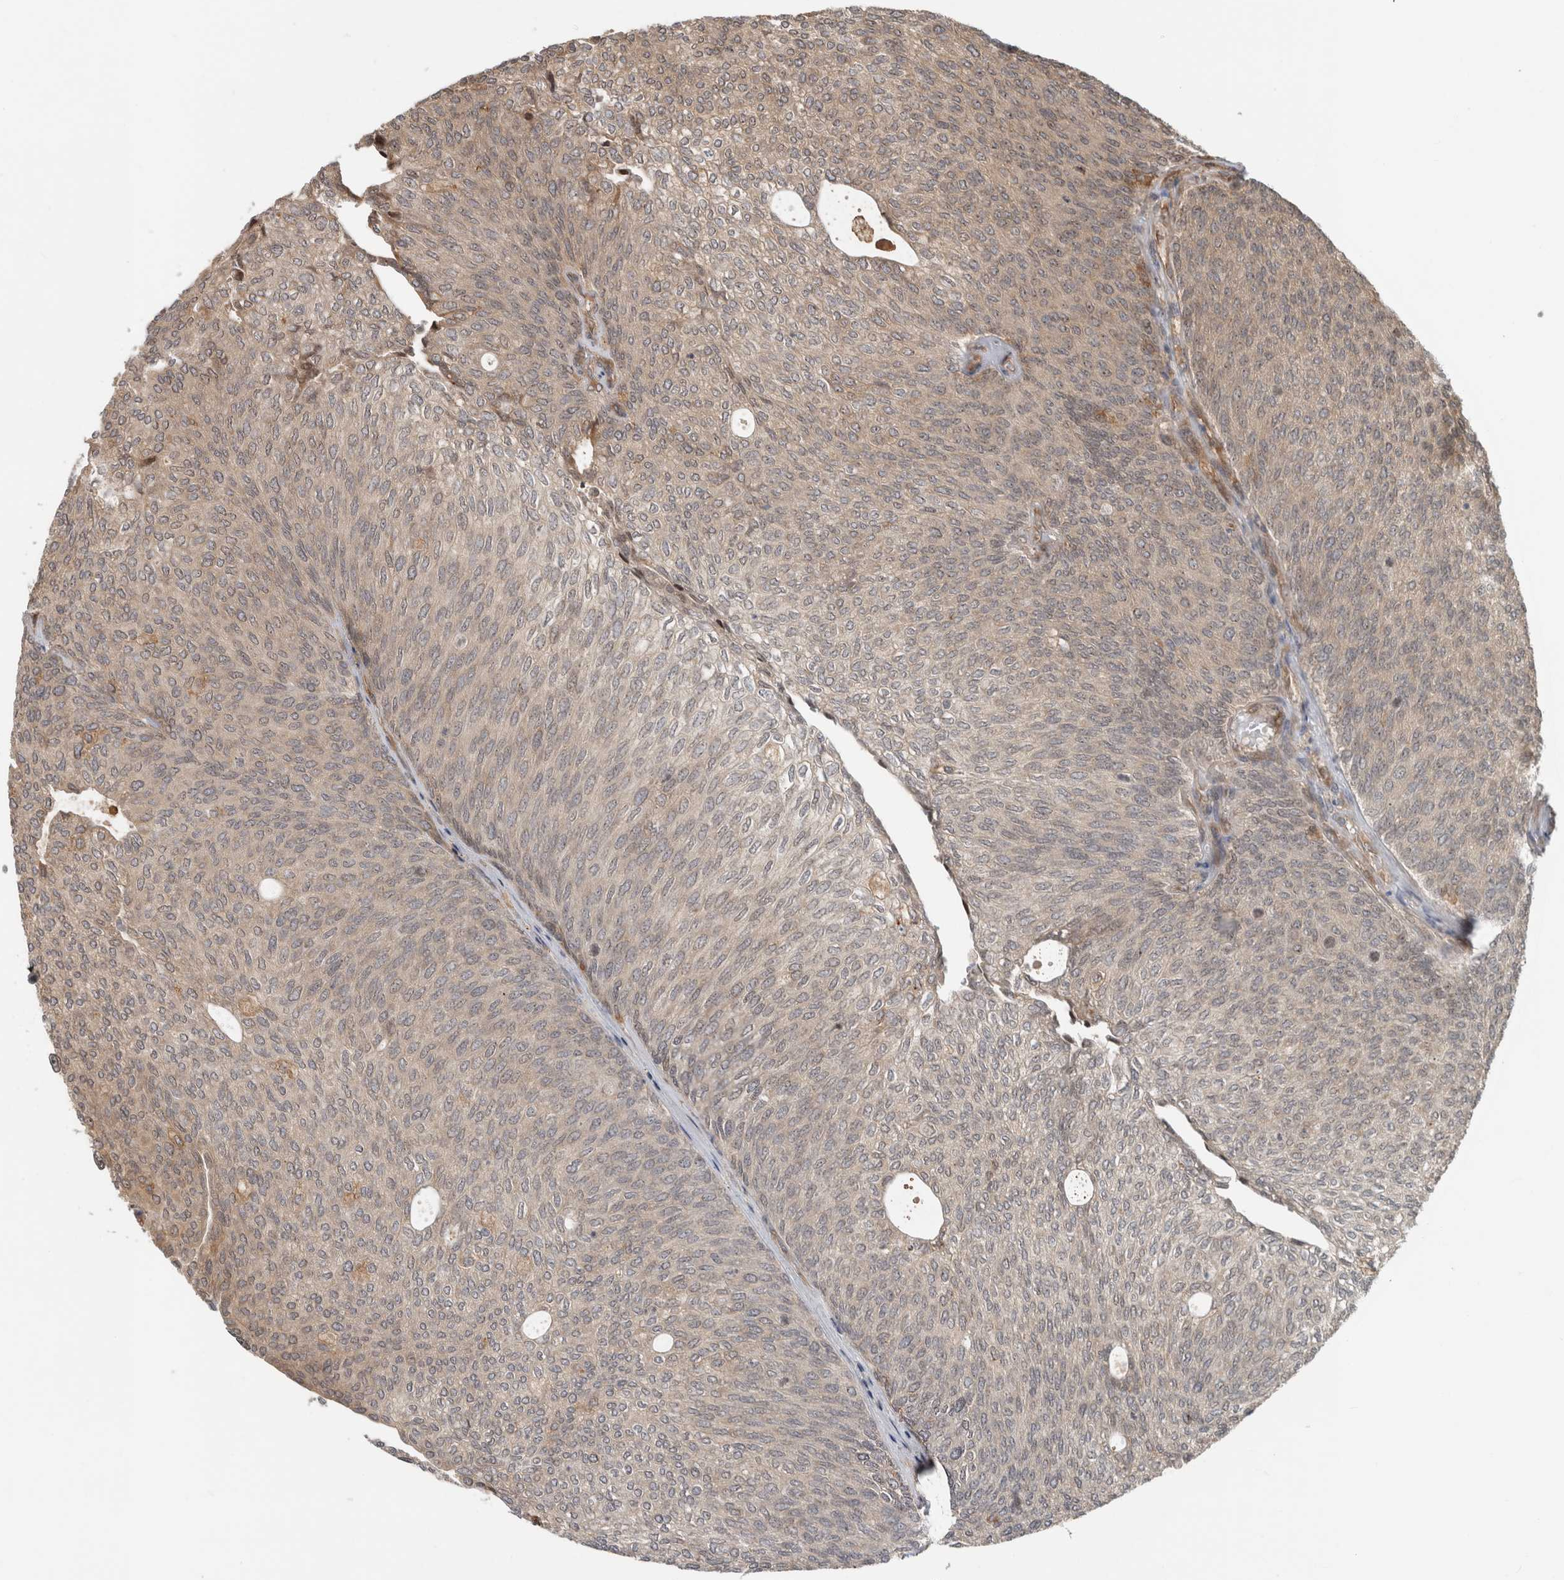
{"staining": {"intensity": "weak", "quantity": "25%-75%", "location": "cytoplasmic/membranous"}, "tissue": "urothelial cancer", "cell_type": "Tumor cells", "image_type": "cancer", "snomed": [{"axis": "morphology", "description": "Urothelial carcinoma, Low grade"}, {"axis": "topography", "description": "Urinary bladder"}], "caption": "Urothelial cancer was stained to show a protein in brown. There is low levels of weak cytoplasmic/membranous staining in approximately 25%-75% of tumor cells.", "gene": "WASF2", "patient": {"sex": "female", "age": 79}}